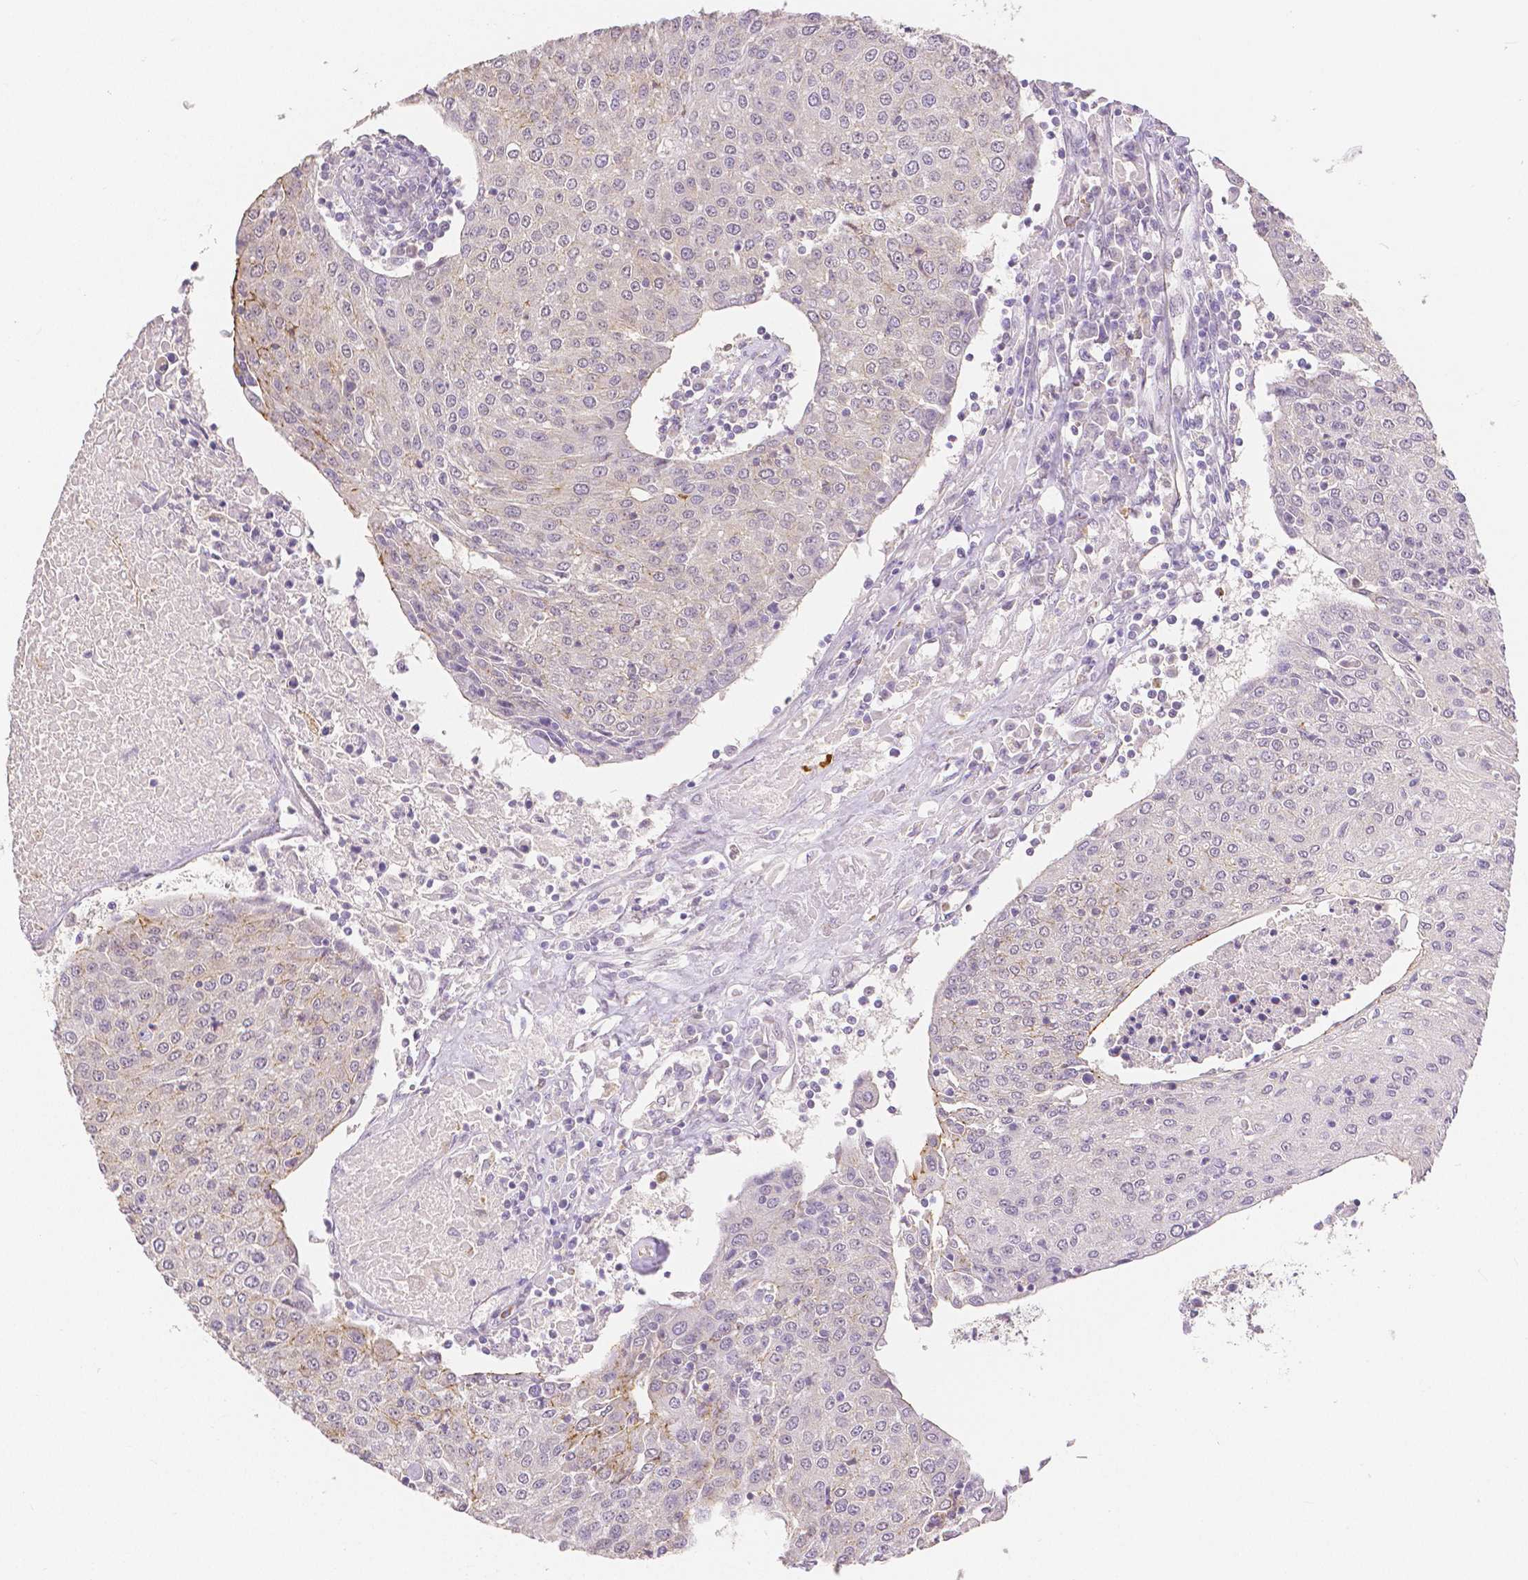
{"staining": {"intensity": "negative", "quantity": "none", "location": "none"}, "tissue": "urothelial cancer", "cell_type": "Tumor cells", "image_type": "cancer", "snomed": [{"axis": "morphology", "description": "Urothelial carcinoma, High grade"}, {"axis": "topography", "description": "Urinary bladder"}], "caption": "Human high-grade urothelial carcinoma stained for a protein using IHC demonstrates no staining in tumor cells.", "gene": "OCLN", "patient": {"sex": "female", "age": 85}}